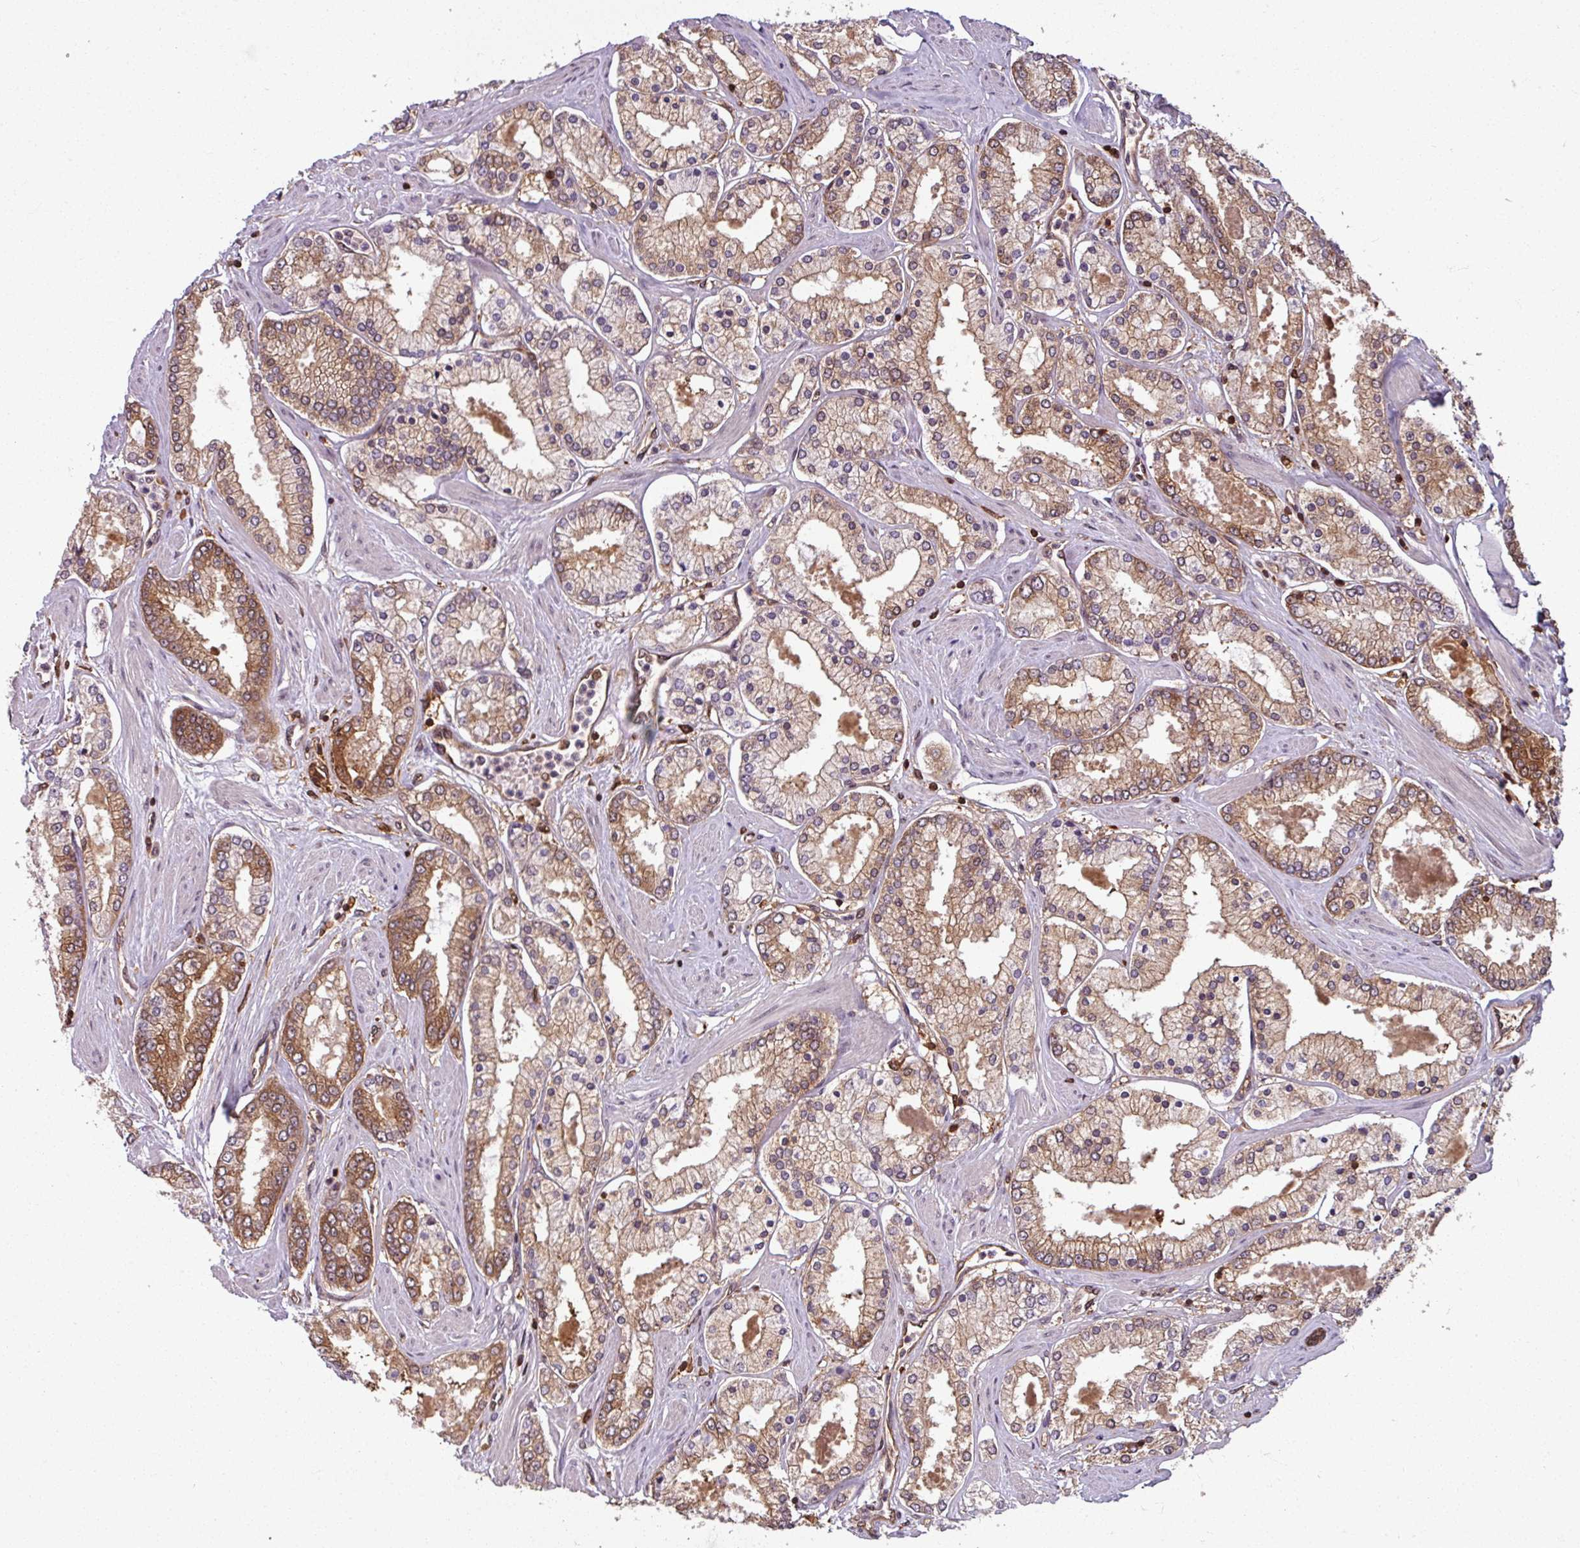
{"staining": {"intensity": "moderate", "quantity": ">75%", "location": "cytoplasmic/membranous"}, "tissue": "prostate cancer", "cell_type": "Tumor cells", "image_type": "cancer", "snomed": [{"axis": "morphology", "description": "Adenocarcinoma, Low grade"}, {"axis": "topography", "description": "Prostate"}], "caption": "A medium amount of moderate cytoplasmic/membranous positivity is identified in approximately >75% of tumor cells in prostate cancer (low-grade adenocarcinoma) tissue.", "gene": "KCTD11", "patient": {"sex": "male", "age": 42}}